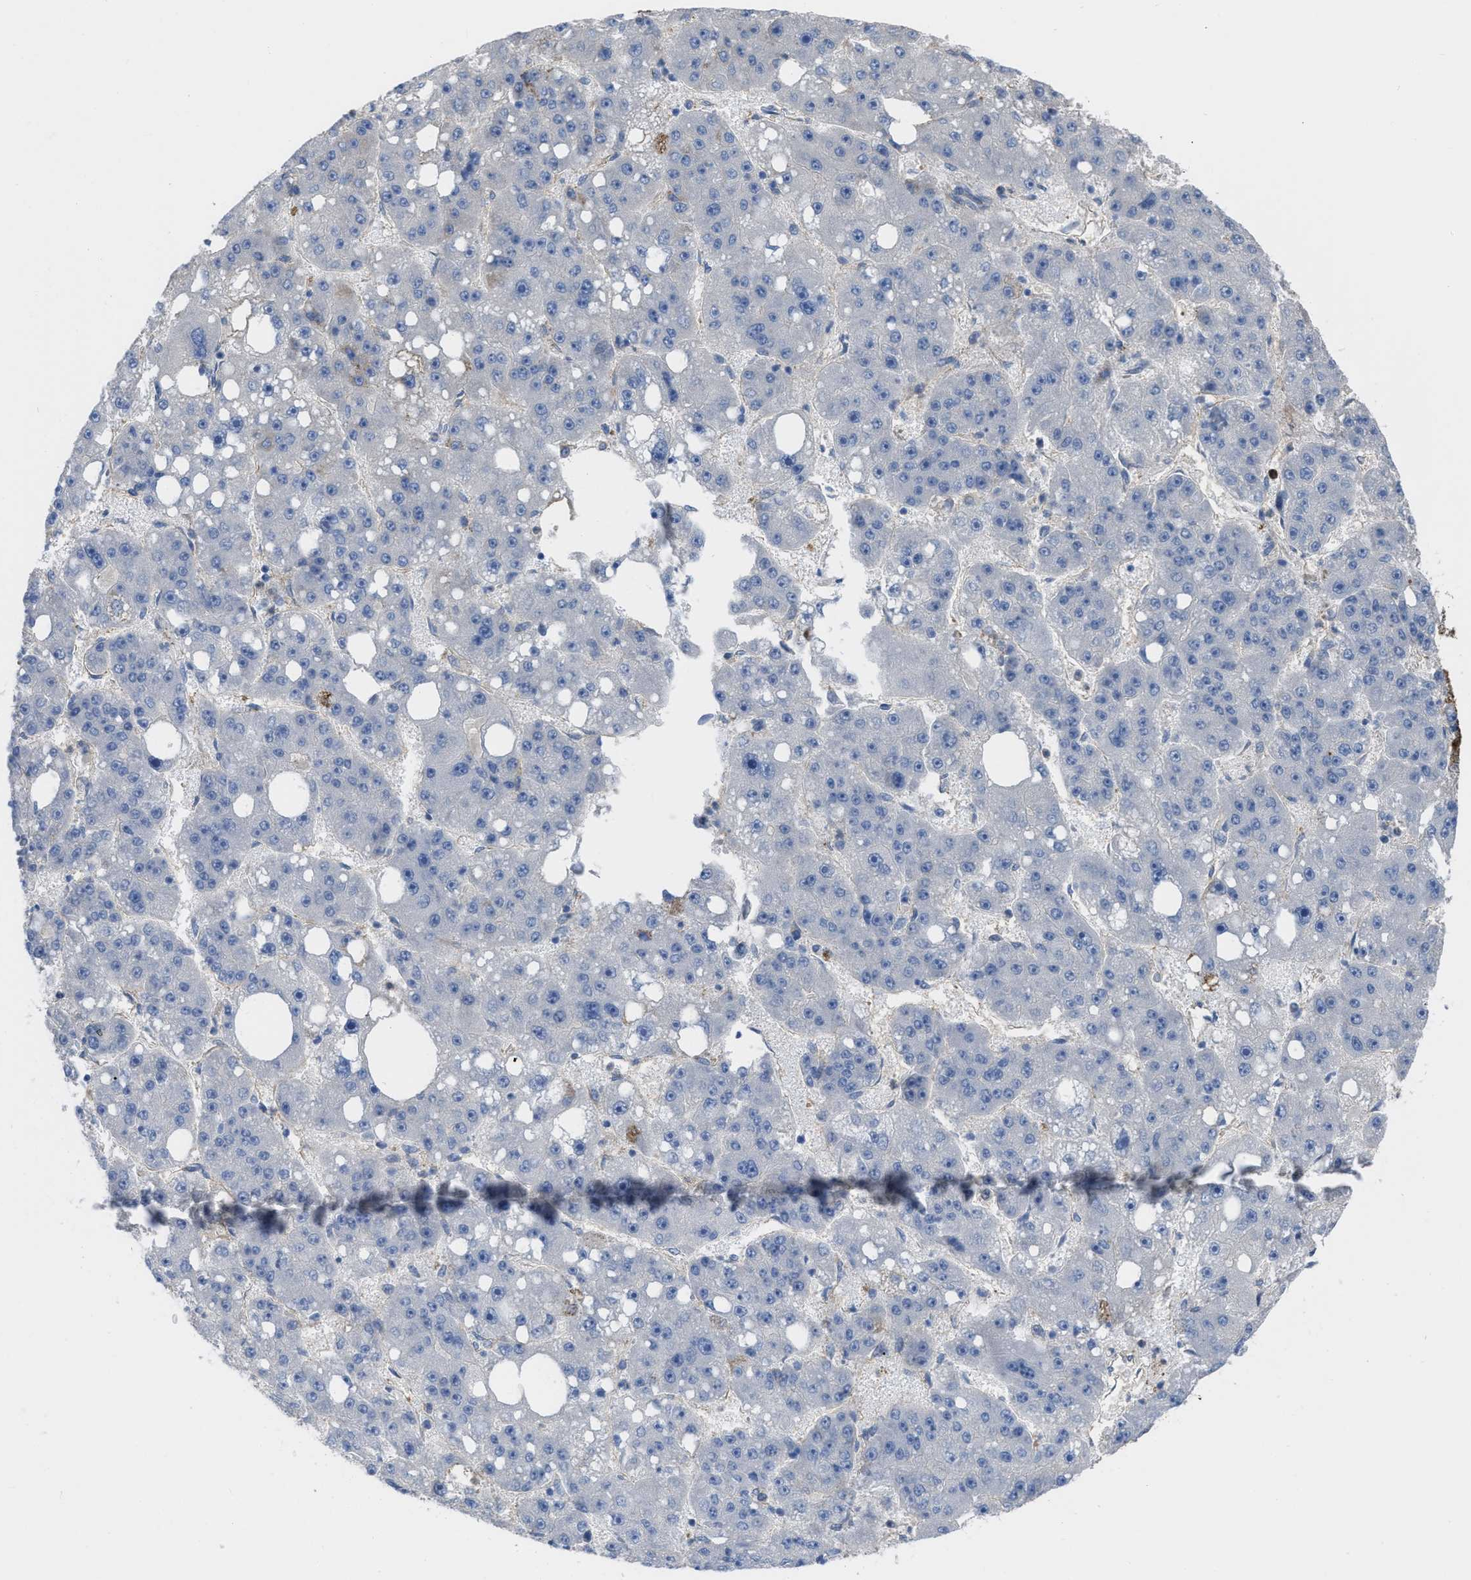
{"staining": {"intensity": "negative", "quantity": "none", "location": "none"}, "tissue": "liver cancer", "cell_type": "Tumor cells", "image_type": "cancer", "snomed": [{"axis": "morphology", "description": "Carcinoma, Hepatocellular, NOS"}, {"axis": "topography", "description": "Liver"}], "caption": "Tumor cells are negative for protein expression in human liver hepatocellular carcinoma.", "gene": "TRIOBP", "patient": {"sex": "female", "age": 61}}